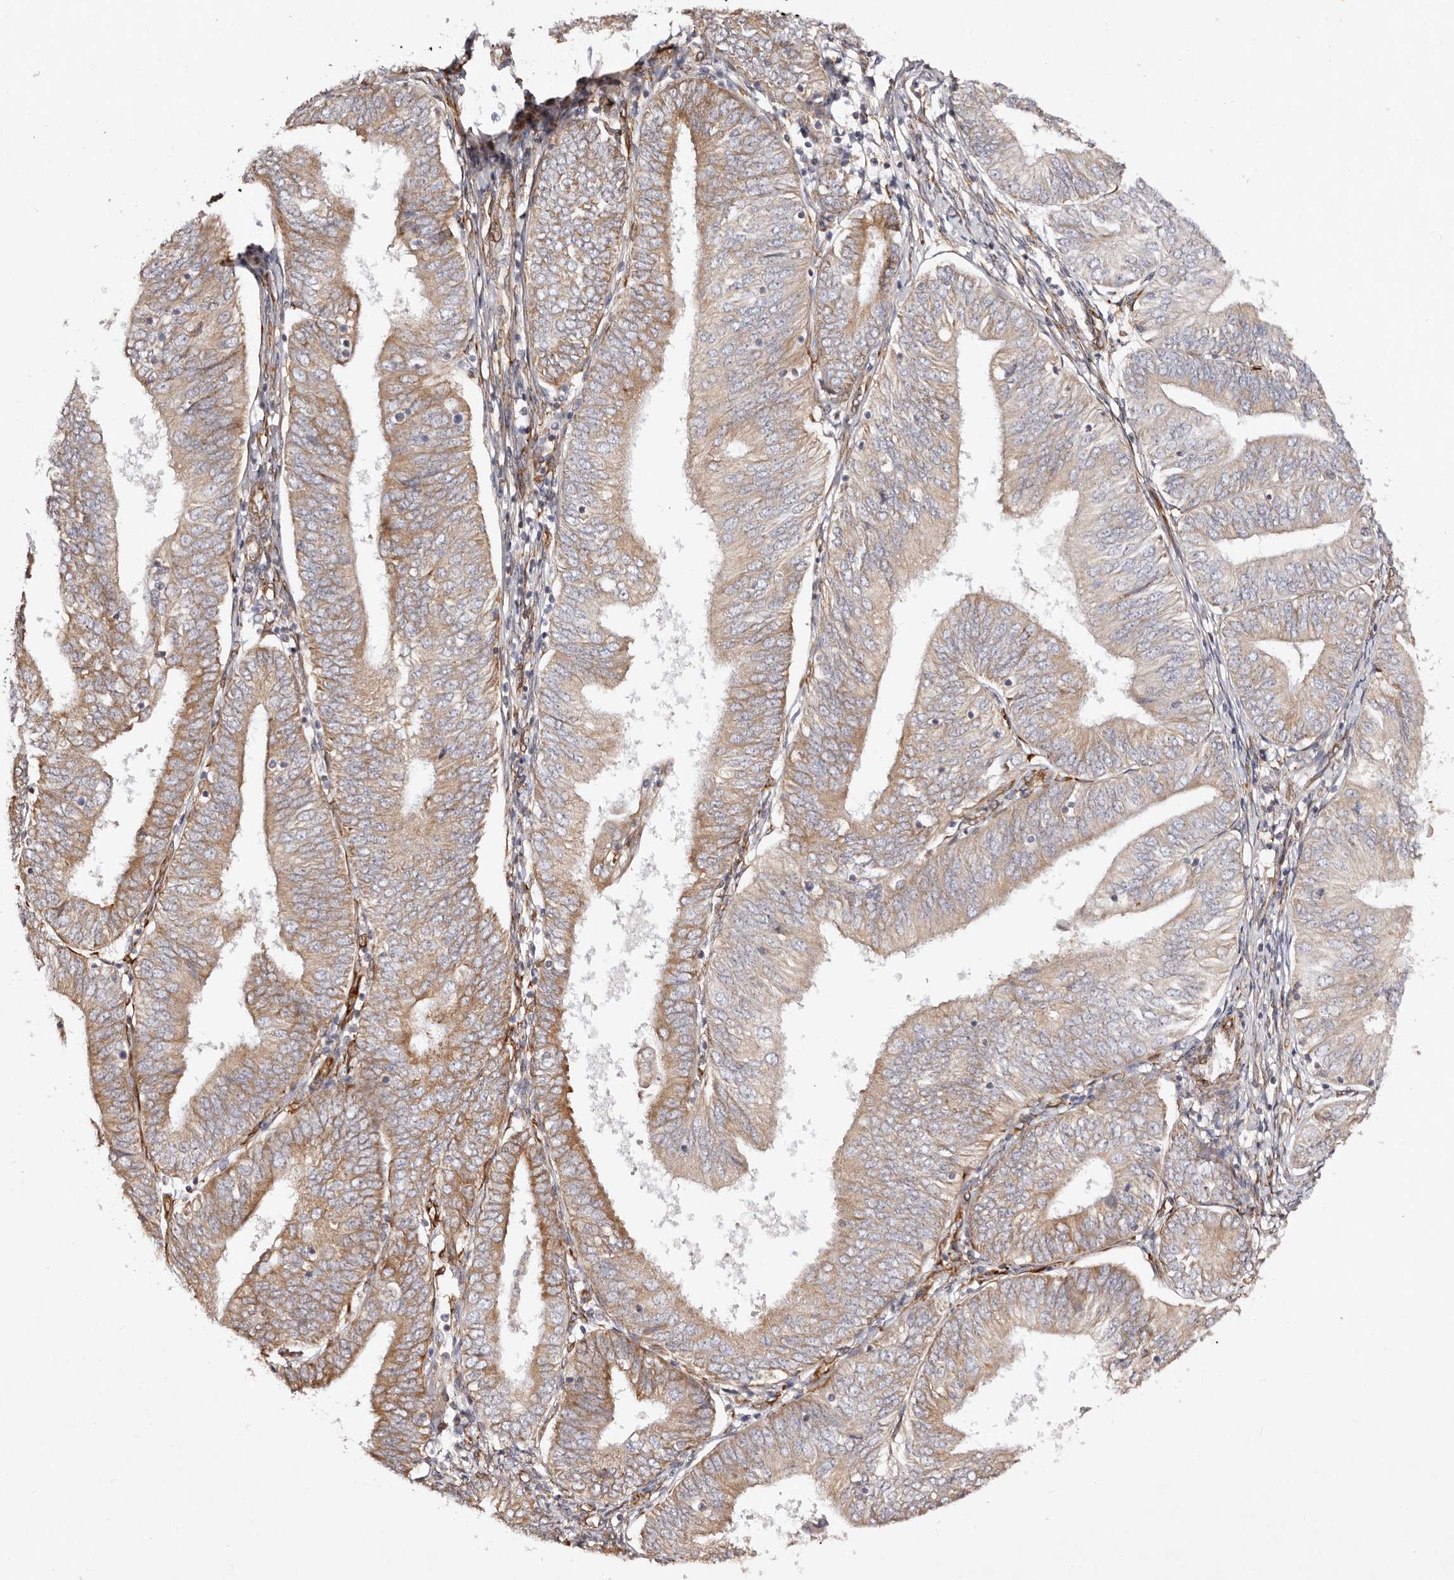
{"staining": {"intensity": "moderate", "quantity": "25%-75%", "location": "cytoplasmic/membranous"}, "tissue": "endometrial cancer", "cell_type": "Tumor cells", "image_type": "cancer", "snomed": [{"axis": "morphology", "description": "Adenocarcinoma, NOS"}, {"axis": "topography", "description": "Endometrium"}], "caption": "Tumor cells demonstrate moderate cytoplasmic/membranous staining in about 25%-75% of cells in adenocarcinoma (endometrial).", "gene": "SERPINH1", "patient": {"sex": "female", "age": 58}}